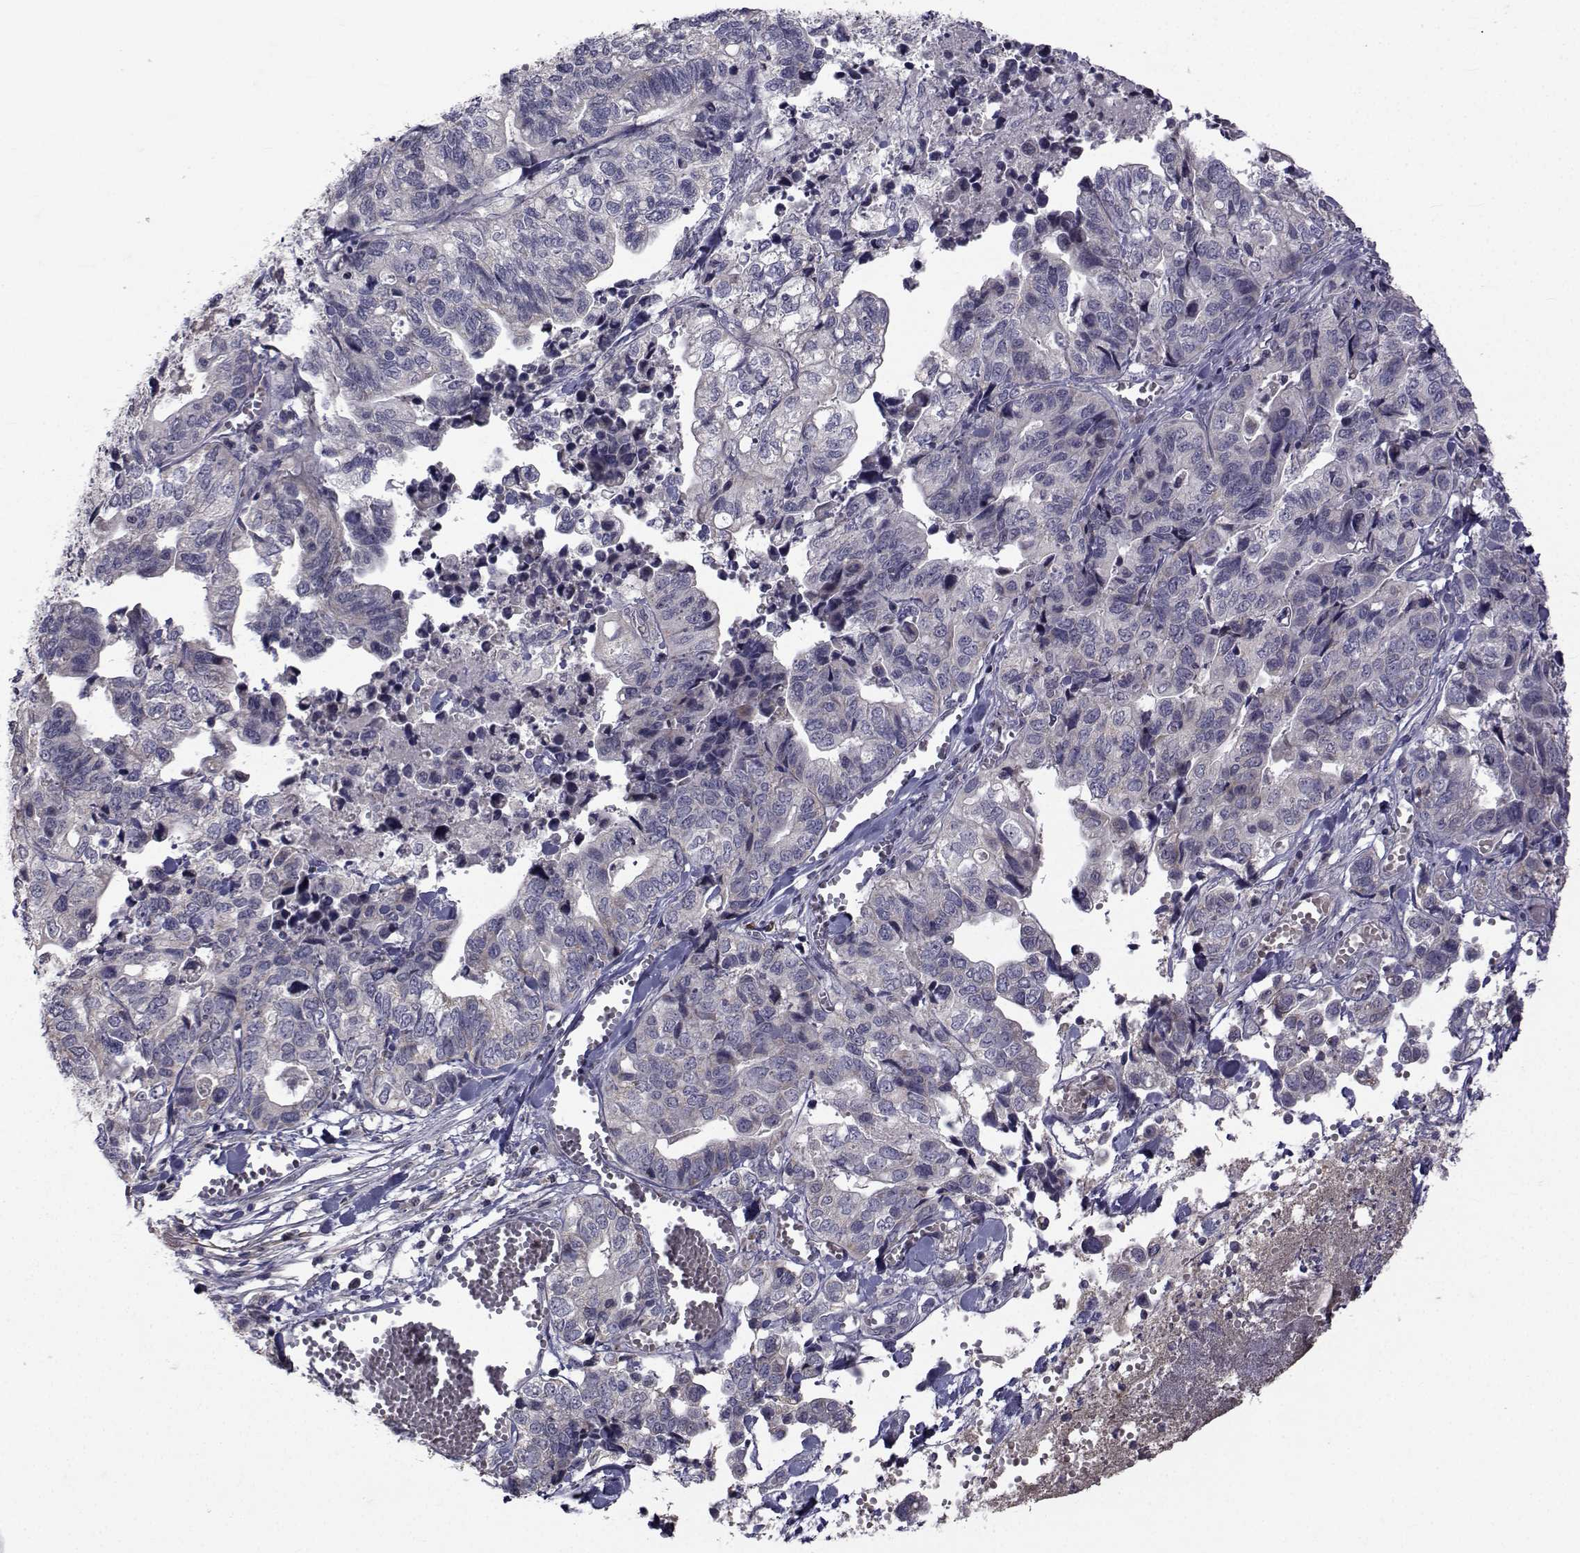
{"staining": {"intensity": "negative", "quantity": "none", "location": "none"}, "tissue": "stomach cancer", "cell_type": "Tumor cells", "image_type": "cancer", "snomed": [{"axis": "morphology", "description": "Adenocarcinoma, NOS"}, {"axis": "topography", "description": "Stomach, upper"}], "caption": "Tumor cells are negative for brown protein staining in stomach adenocarcinoma.", "gene": "FDXR", "patient": {"sex": "female", "age": 67}}